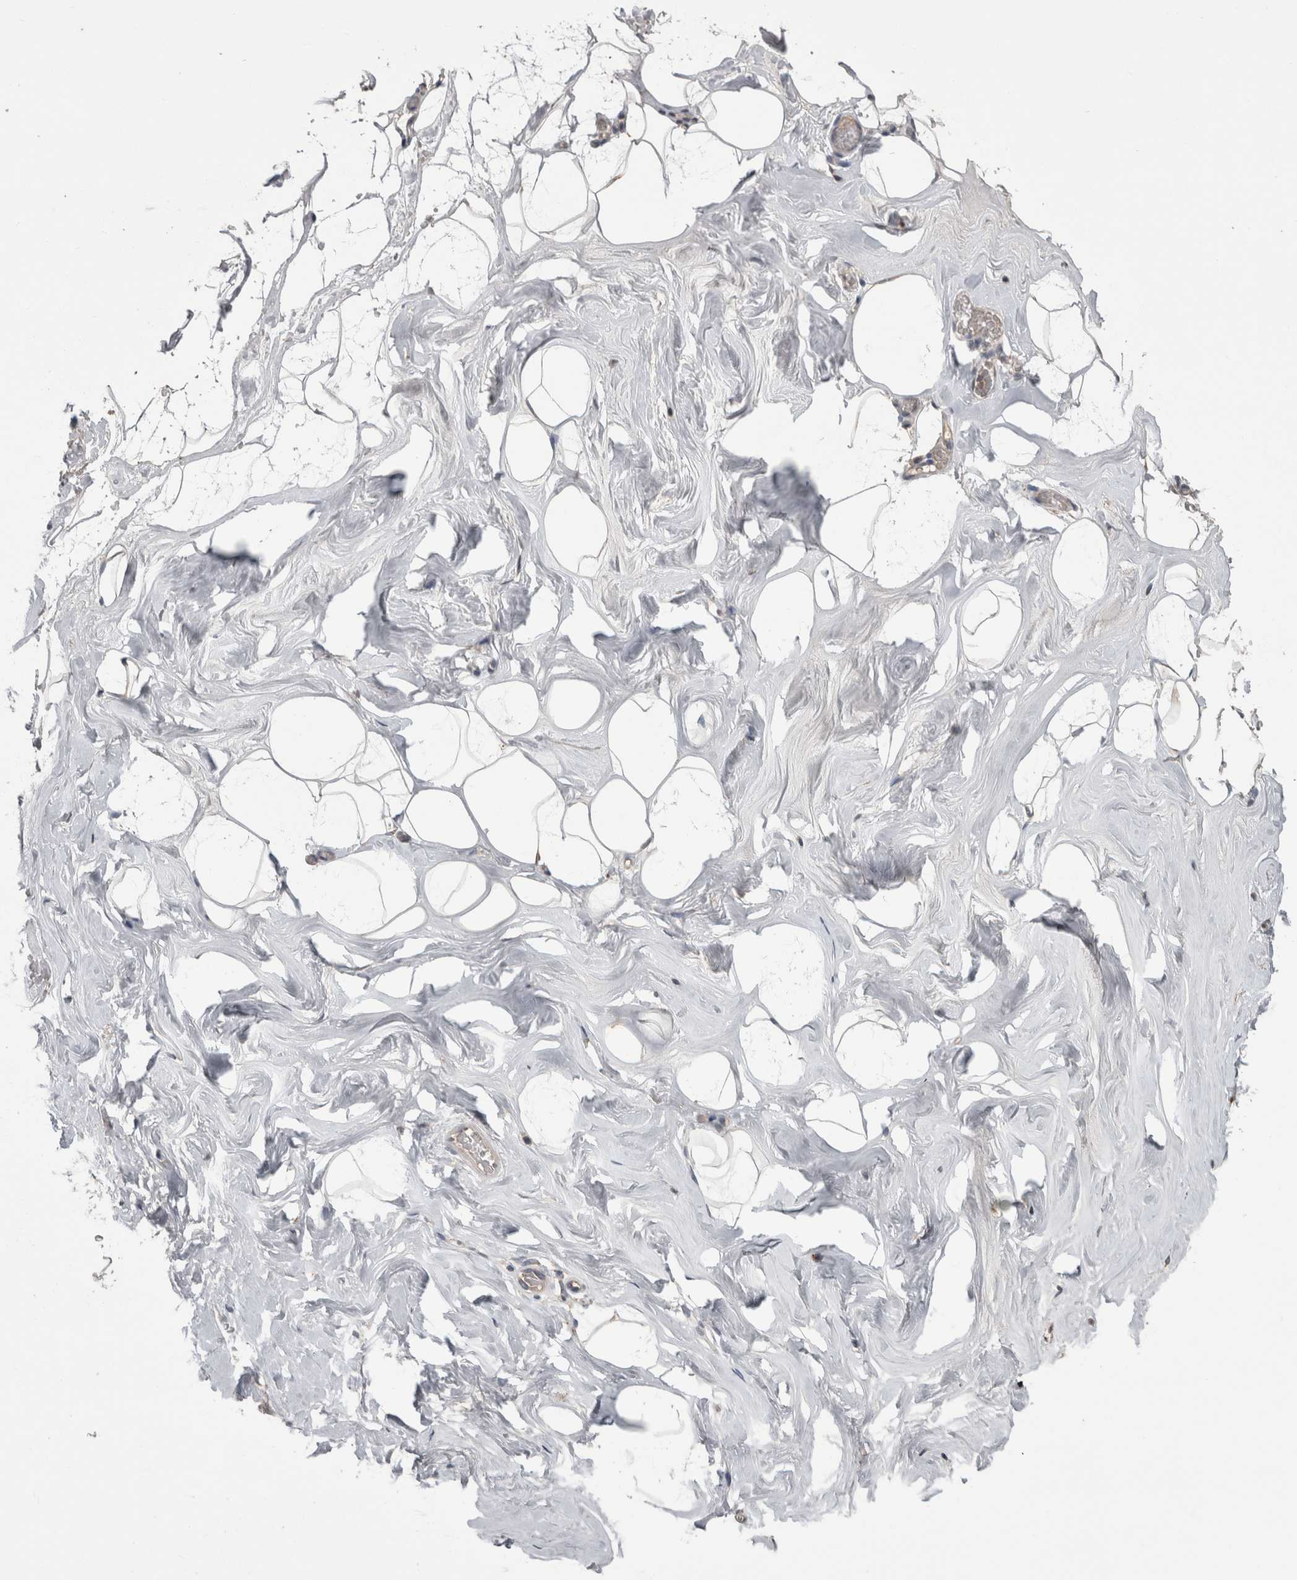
{"staining": {"intensity": "weak", "quantity": ">75%", "location": "cytoplasmic/membranous"}, "tissue": "adipose tissue", "cell_type": "Adipocytes", "image_type": "normal", "snomed": [{"axis": "morphology", "description": "Normal tissue, NOS"}, {"axis": "morphology", "description": "Fibrosis, NOS"}, {"axis": "topography", "description": "Breast"}, {"axis": "topography", "description": "Adipose tissue"}], "caption": "The micrograph displays staining of unremarkable adipose tissue, revealing weak cytoplasmic/membranous protein positivity (brown color) within adipocytes.", "gene": "ANXA13", "patient": {"sex": "female", "age": 39}}